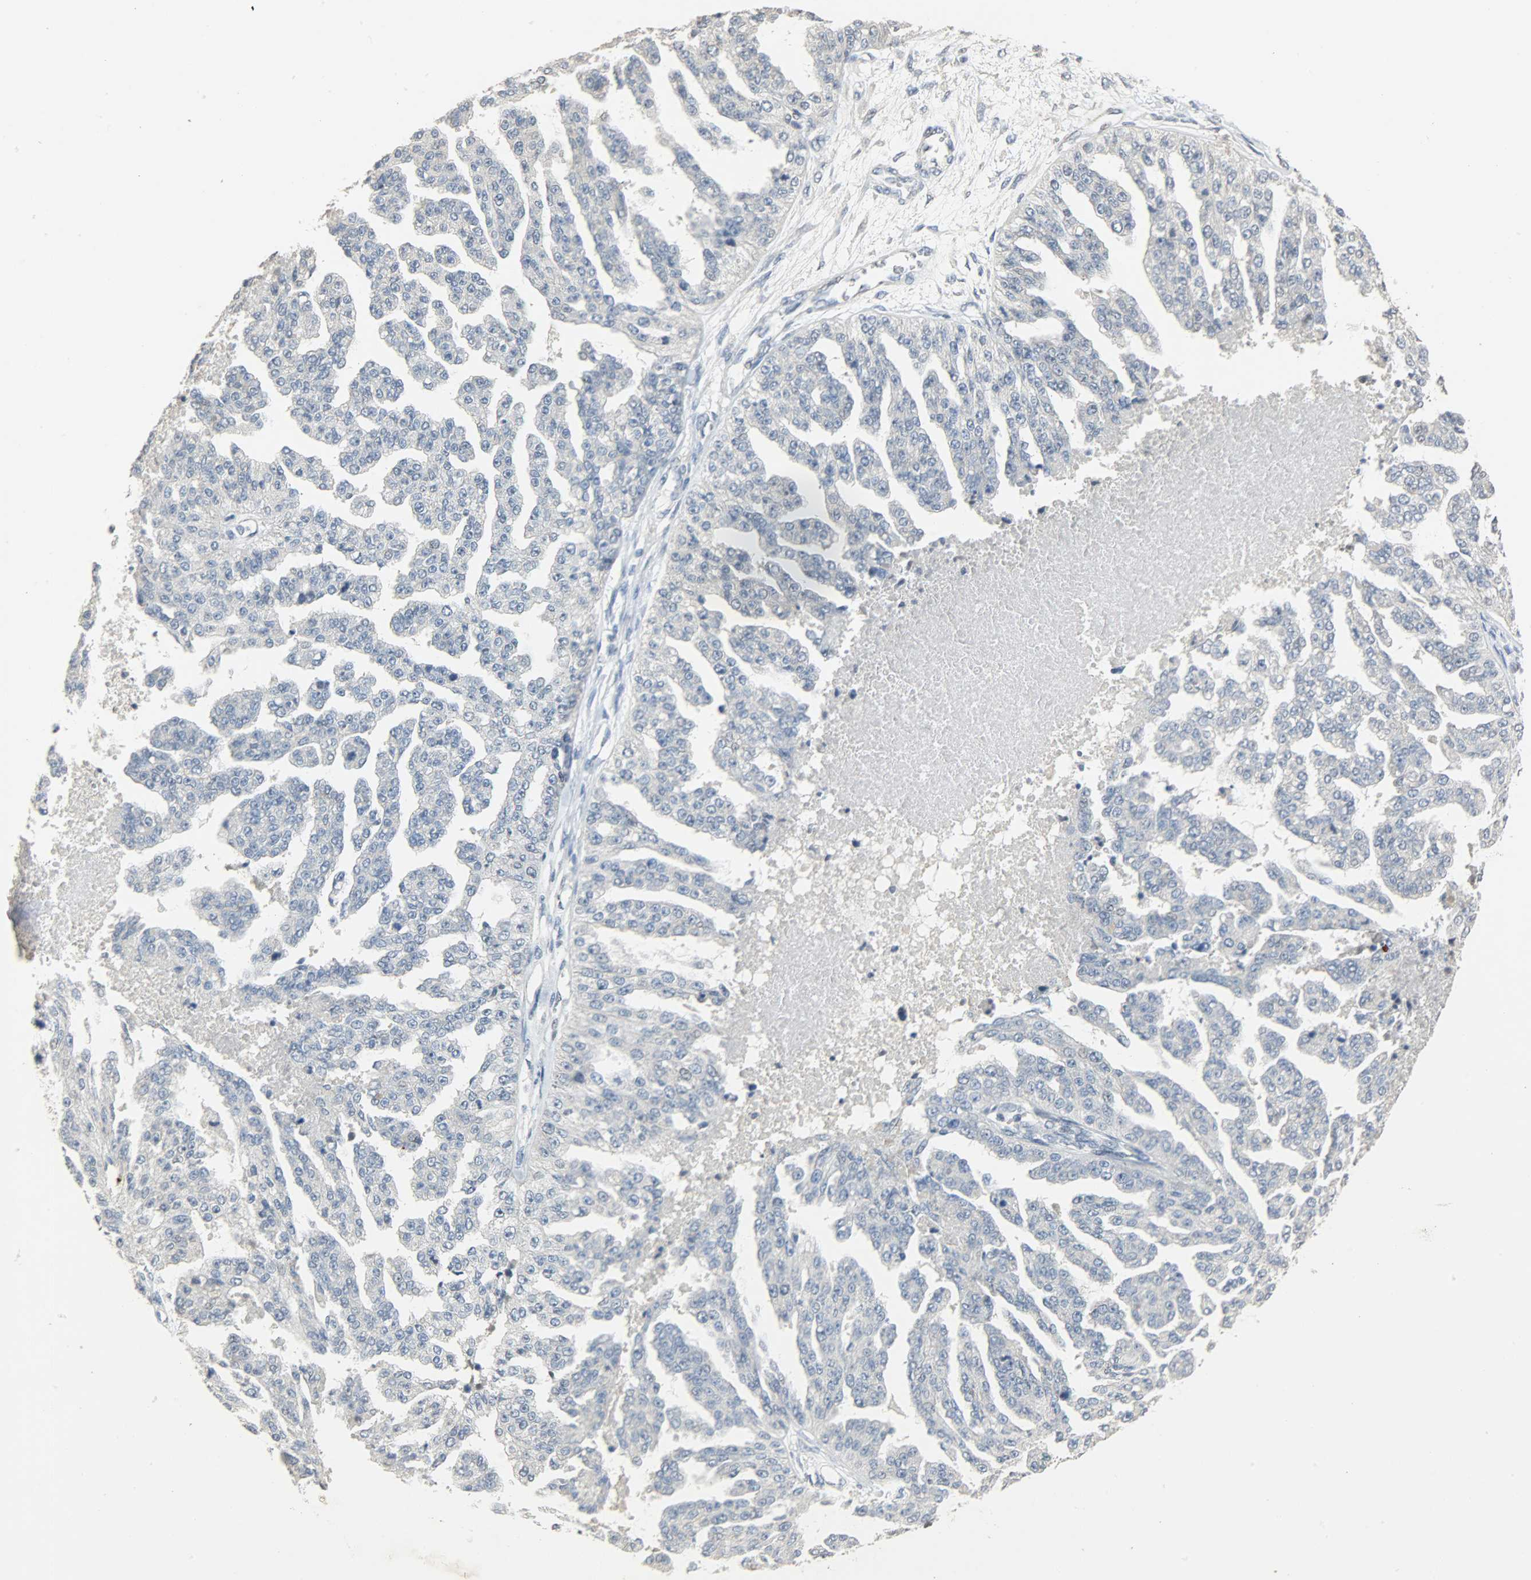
{"staining": {"intensity": "negative", "quantity": "none", "location": "none"}, "tissue": "ovarian cancer", "cell_type": "Tumor cells", "image_type": "cancer", "snomed": [{"axis": "morphology", "description": "Cystadenocarcinoma, serous, NOS"}, {"axis": "topography", "description": "Ovary"}], "caption": "Tumor cells are negative for brown protein staining in ovarian cancer (serous cystadenocarcinoma).", "gene": "DNAJB6", "patient": {"sex": "female", "age": 58}}